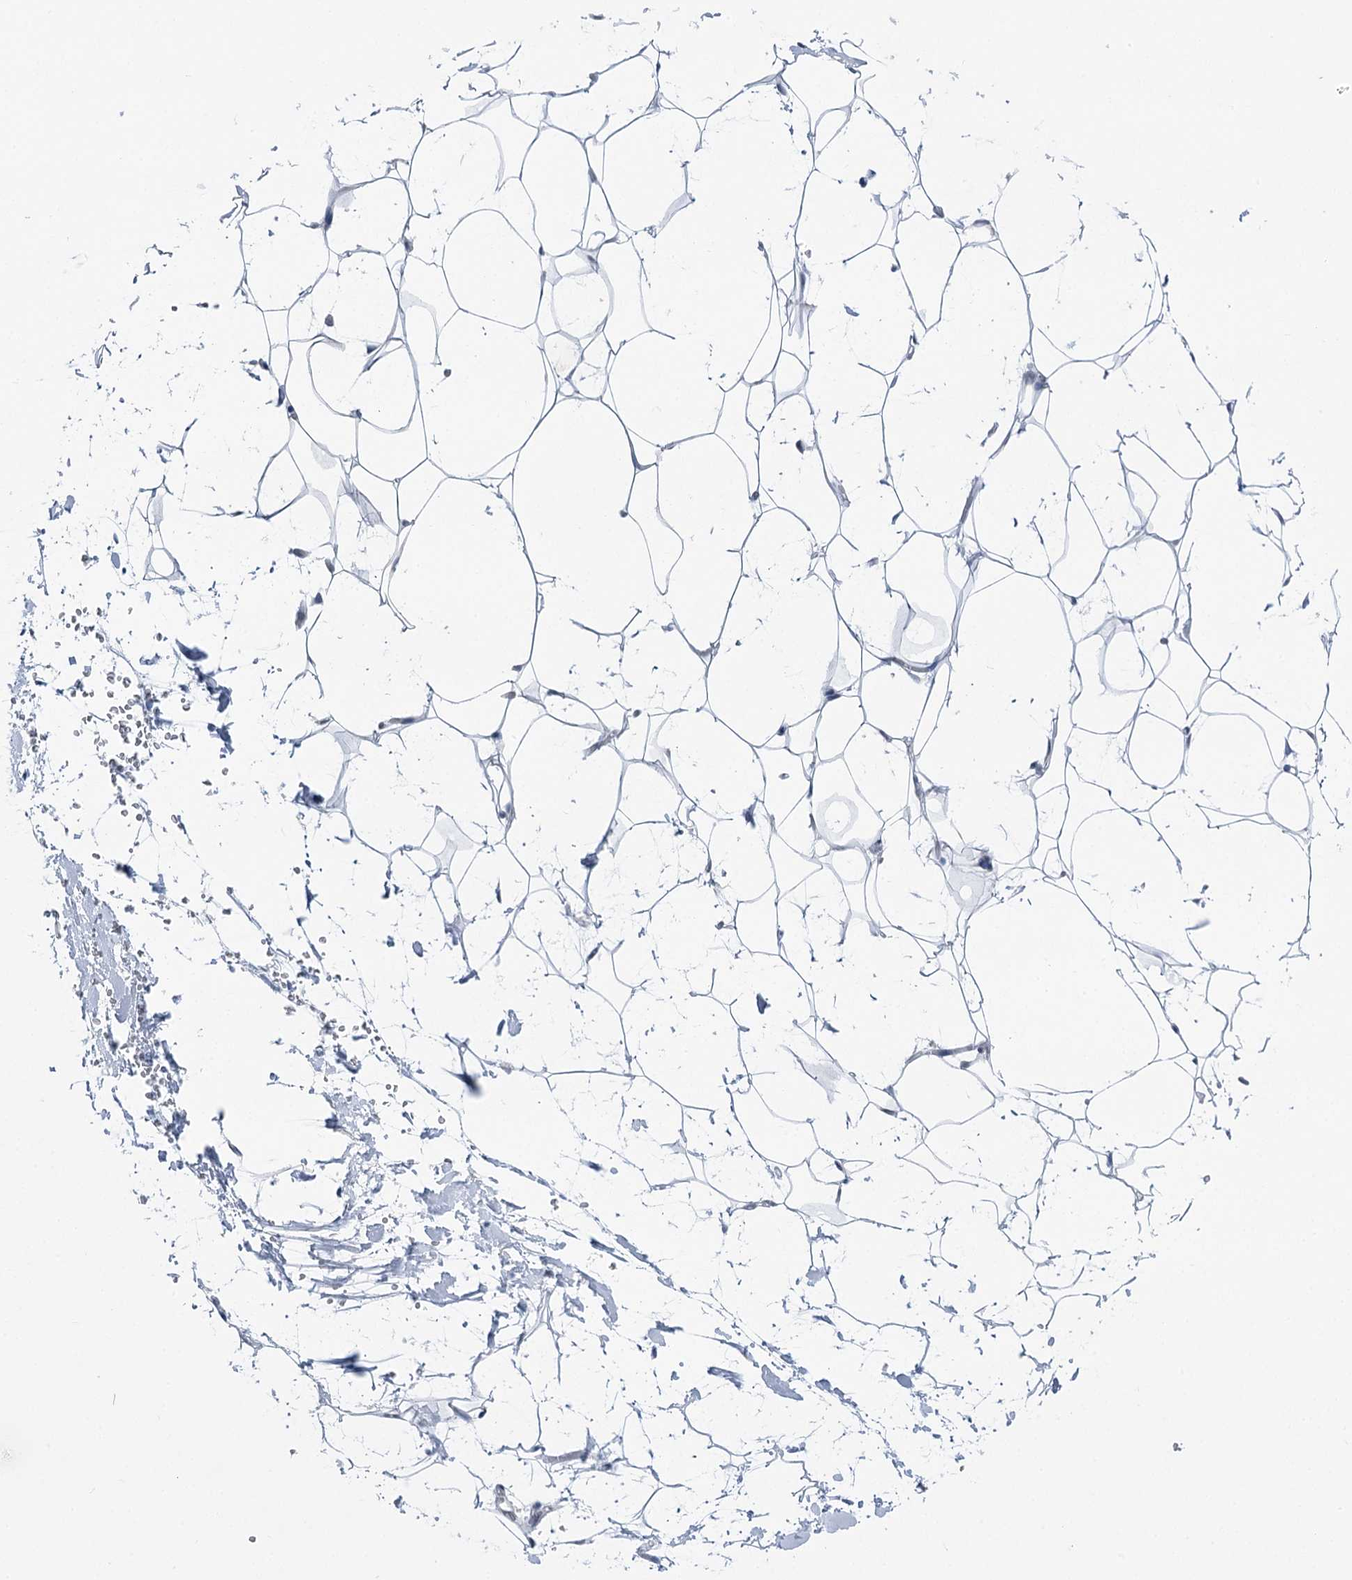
{"staining": {"intensity": "negative", "quantity": "none", "location": "none"}, "tissue": "adipose tissue", "cell_type": "Adipocytes", "image_type": "normal", "snomed": [{"axis": "morphology", "description": "Normal tissue, NOS"}, {"axis": "topography", "description": "Breast"}], "caption": "Protein analysis of normal adipose tissue shows no significant positivity in adipocytes. (Stains: DAB IHC with hematoxylin counter stain, Microscopy: brightfield microscopy at high magnification).", "gene": "STEEP1", "patient": {"sex": "female", "age": 26}}